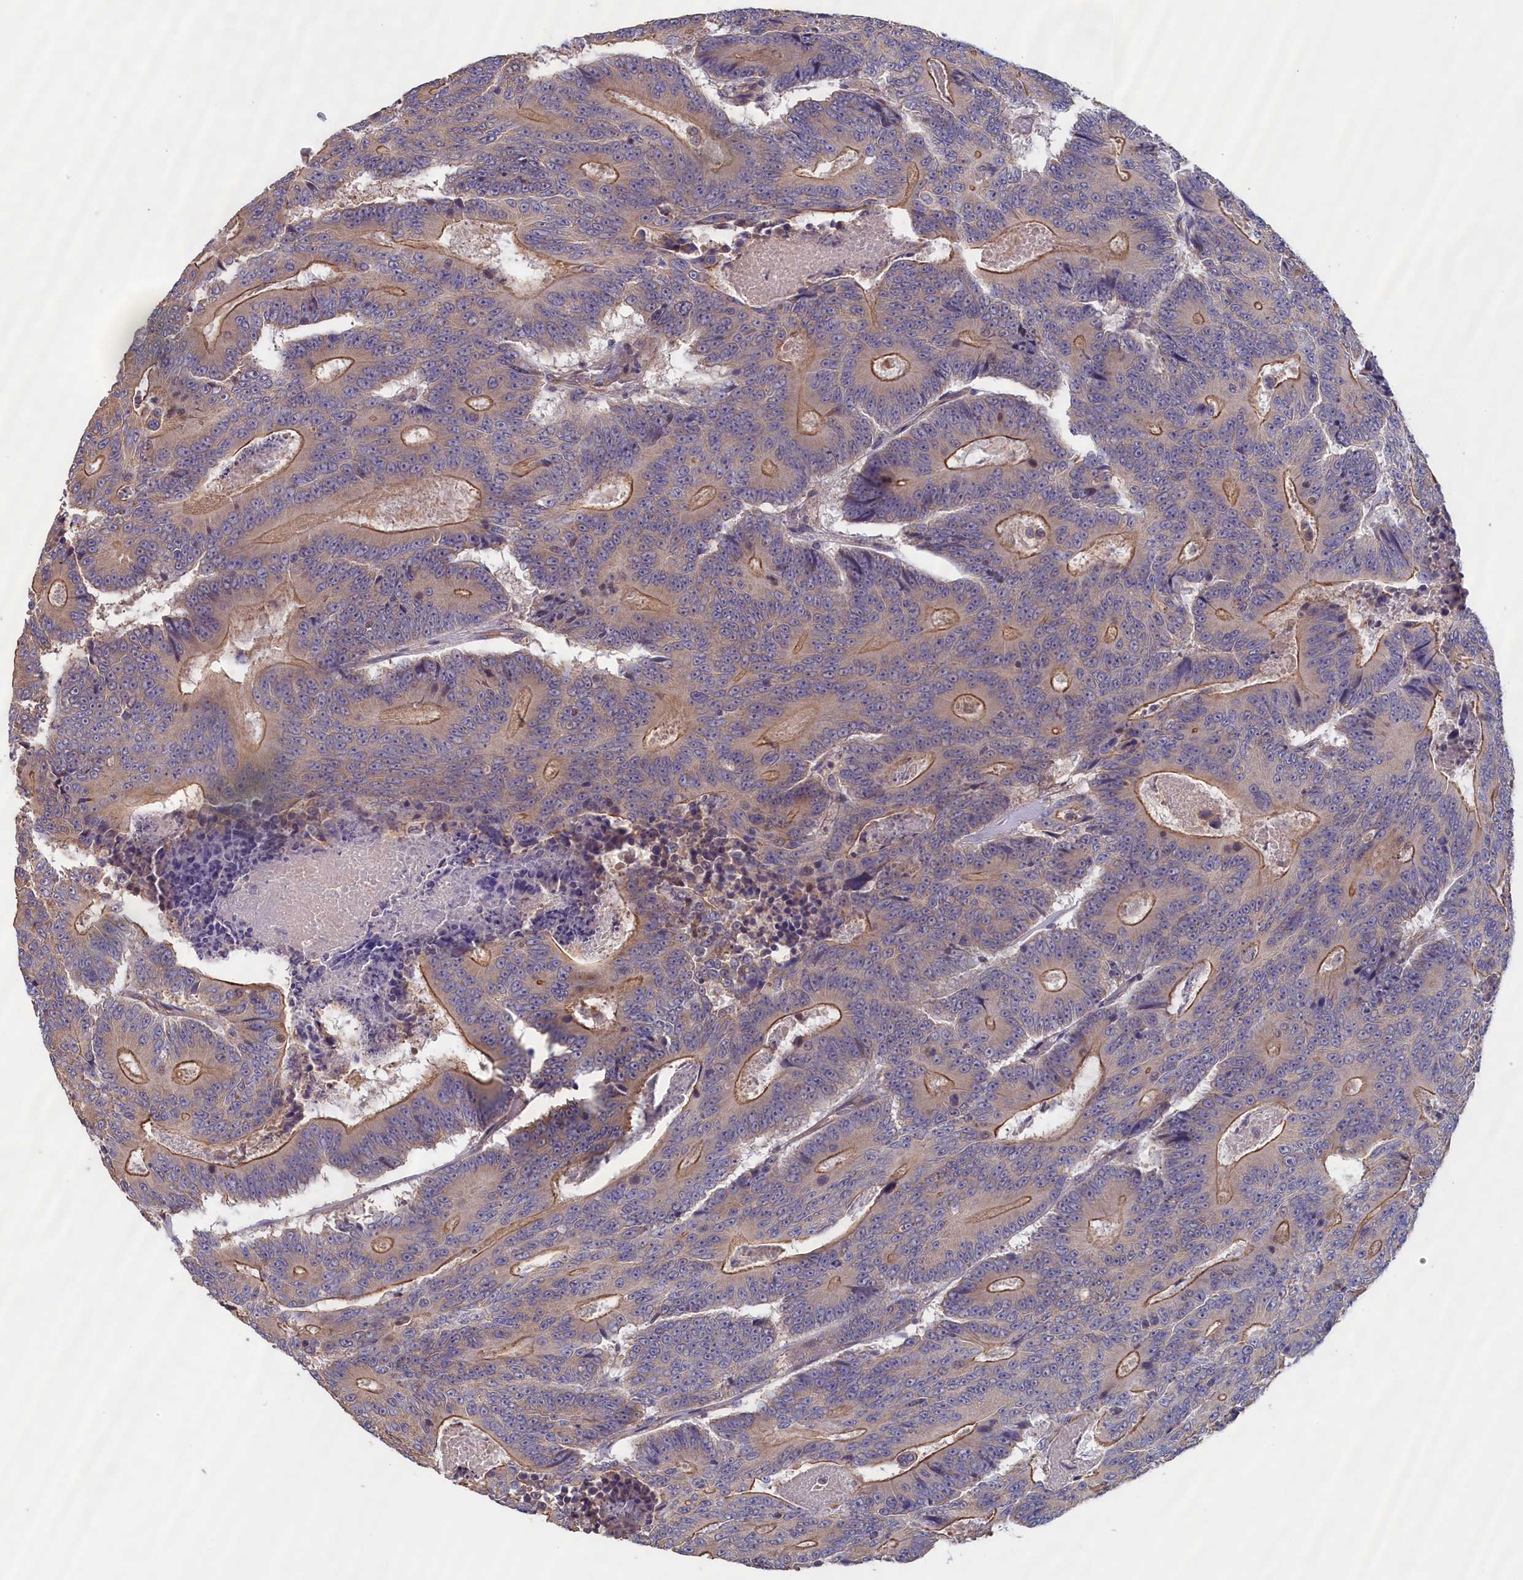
{"staining": {"intensity": "moderate", "quantity": "25%-75%", "location": "cytoplasmic/membranous"}, "tissue": "colorectal cancer", "cell_type": "Tumor cells", "image_type": "cancer", "snomed": [{"axis": "morphology", "description": "Adenocarcinoma, NOS"}, {"axis": "topography", "description": "Colon"}], "caption": "Moderate cytoplasmic/membranous staining for a protein is appreciated in approximately 25%-75% of tumor cells of adenocarcinoma (colorectal) using immunohistochemistry.", "gene": "ANKRD2", "patient": {"sex": "male", "age": 83}}